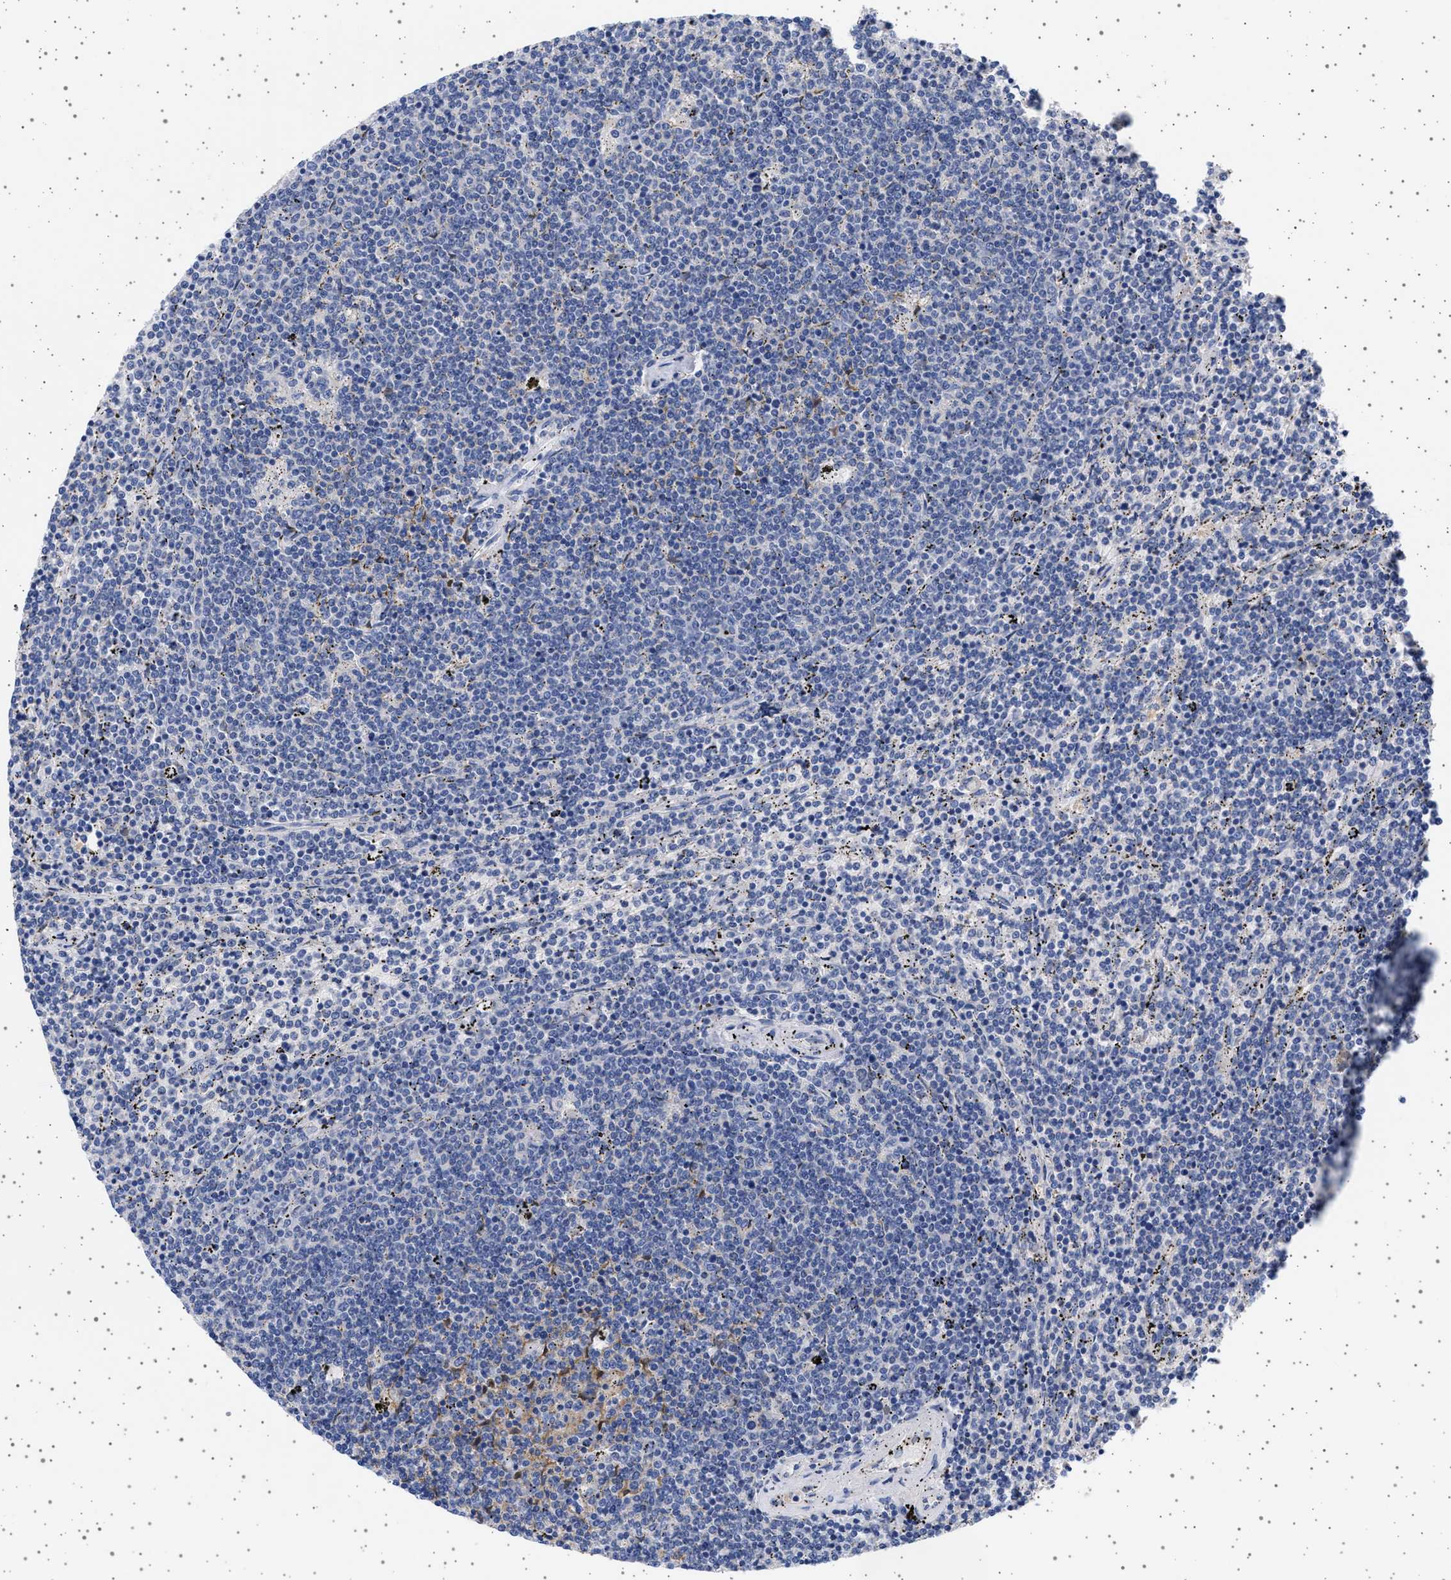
{"staining": {"intensity": "negative", "quantity": "none", "location": "none"}, "tissue": "lymphoma", "cell_type": "Tumor cells", "image_type": "cancer", "snomed": [{"axis": "morphology", "description": "Malignant lymphoma, non-Hodgkin's type, Low grade"}, {"axis": "topography", "description": "Spleen"}], "caption": "A histopathology image of human malignant lymphoma, non-Hodgkin's type (low-grade) is negative for staining in tumor cells.", "gene": "TRMT10B", "patient": {"sex": "female", "age": 50}}